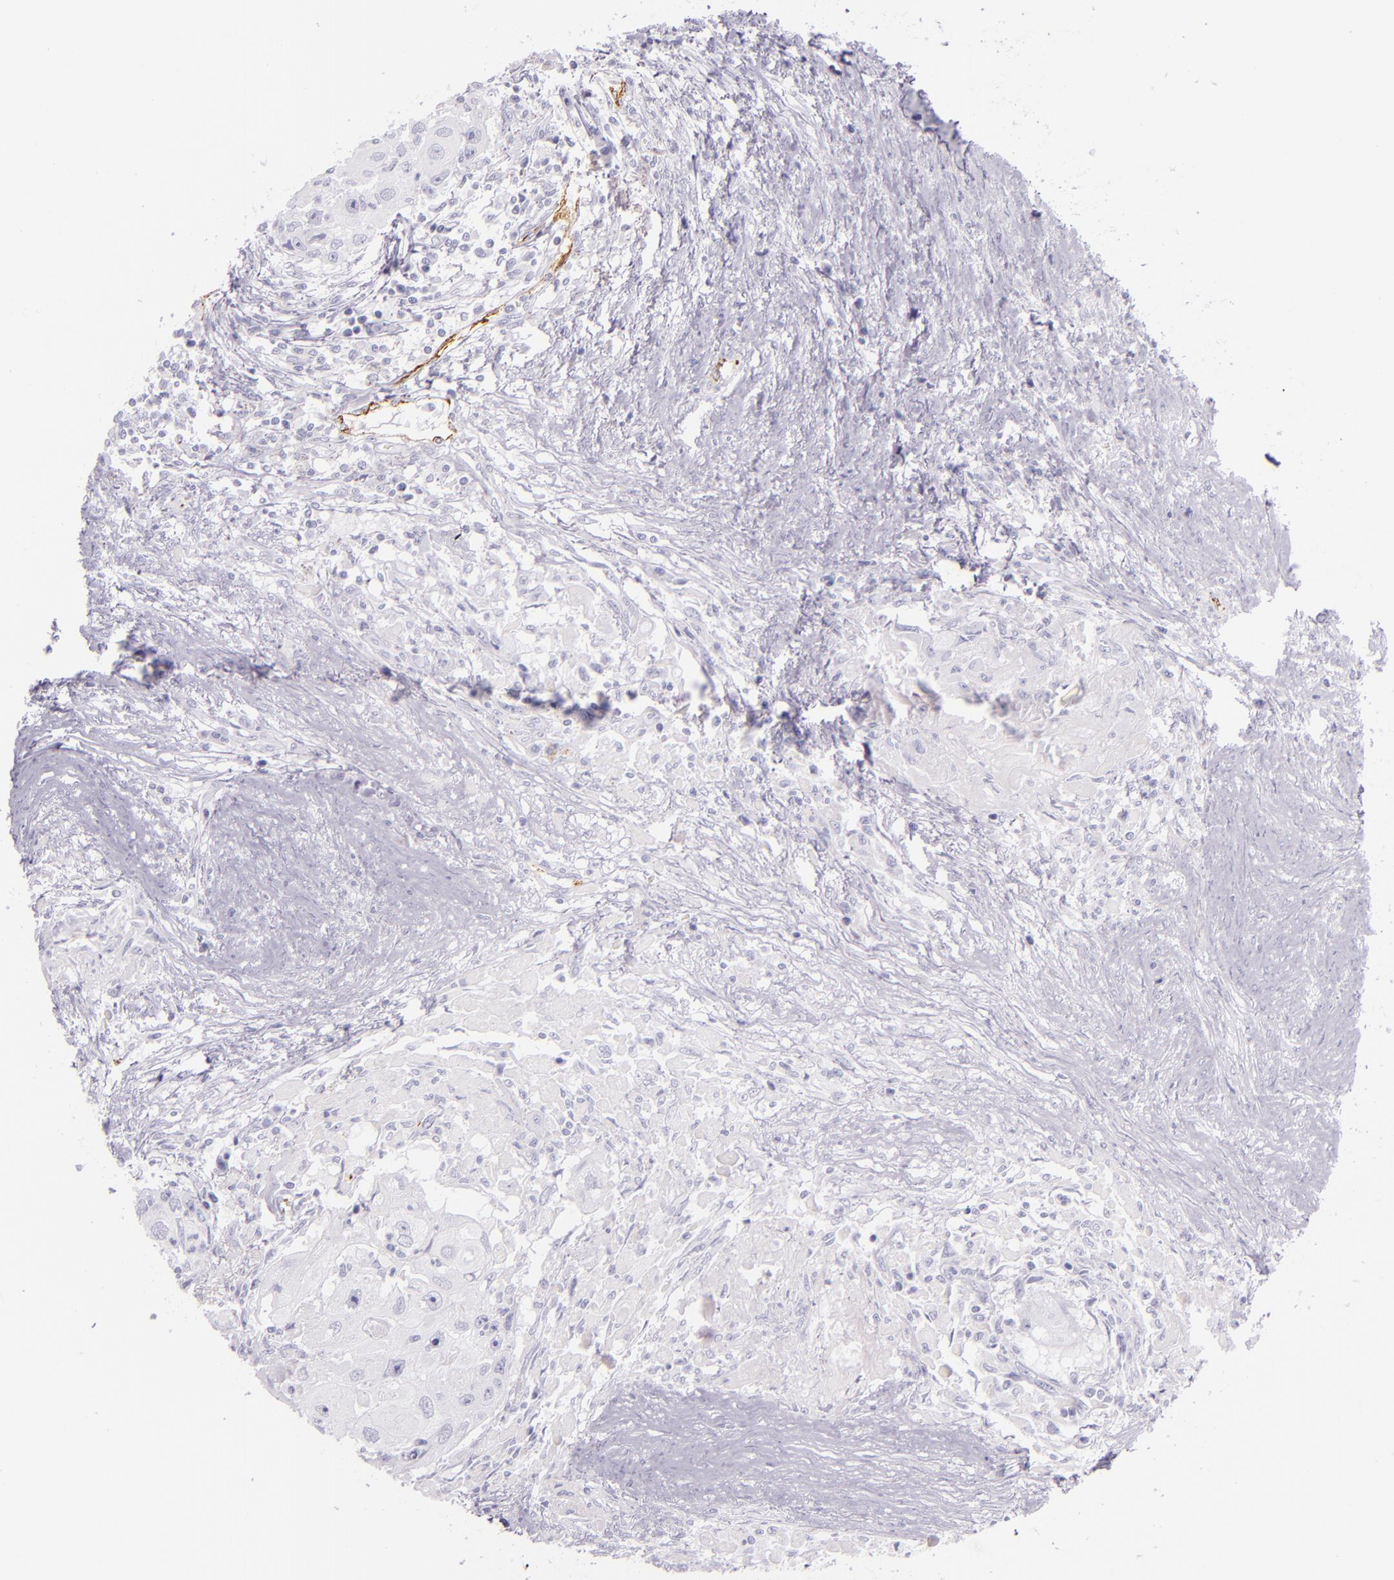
{"staining": {"intensity": "negative", "quantity": "none", "location": "none"}, "tissue": "head and neck cancer", "cell_type": "Tumor cells", "image_type": "cancer", "snomed": [{"axis": "morphology", "description": "Squamous cell carcinoma, NOS"}, {"axis": "topography", "description": "Head-Neck"}], "caption": "This micrograph is of head and neck squamous cell carcinoma stained with immunohistochemistry (IHC) to label a protein in brown with the nuclei are counter-stained blue. There is no staining in tumor cells.", "gene": "SELP", "patient": {"sex": "male", "age": 64}}